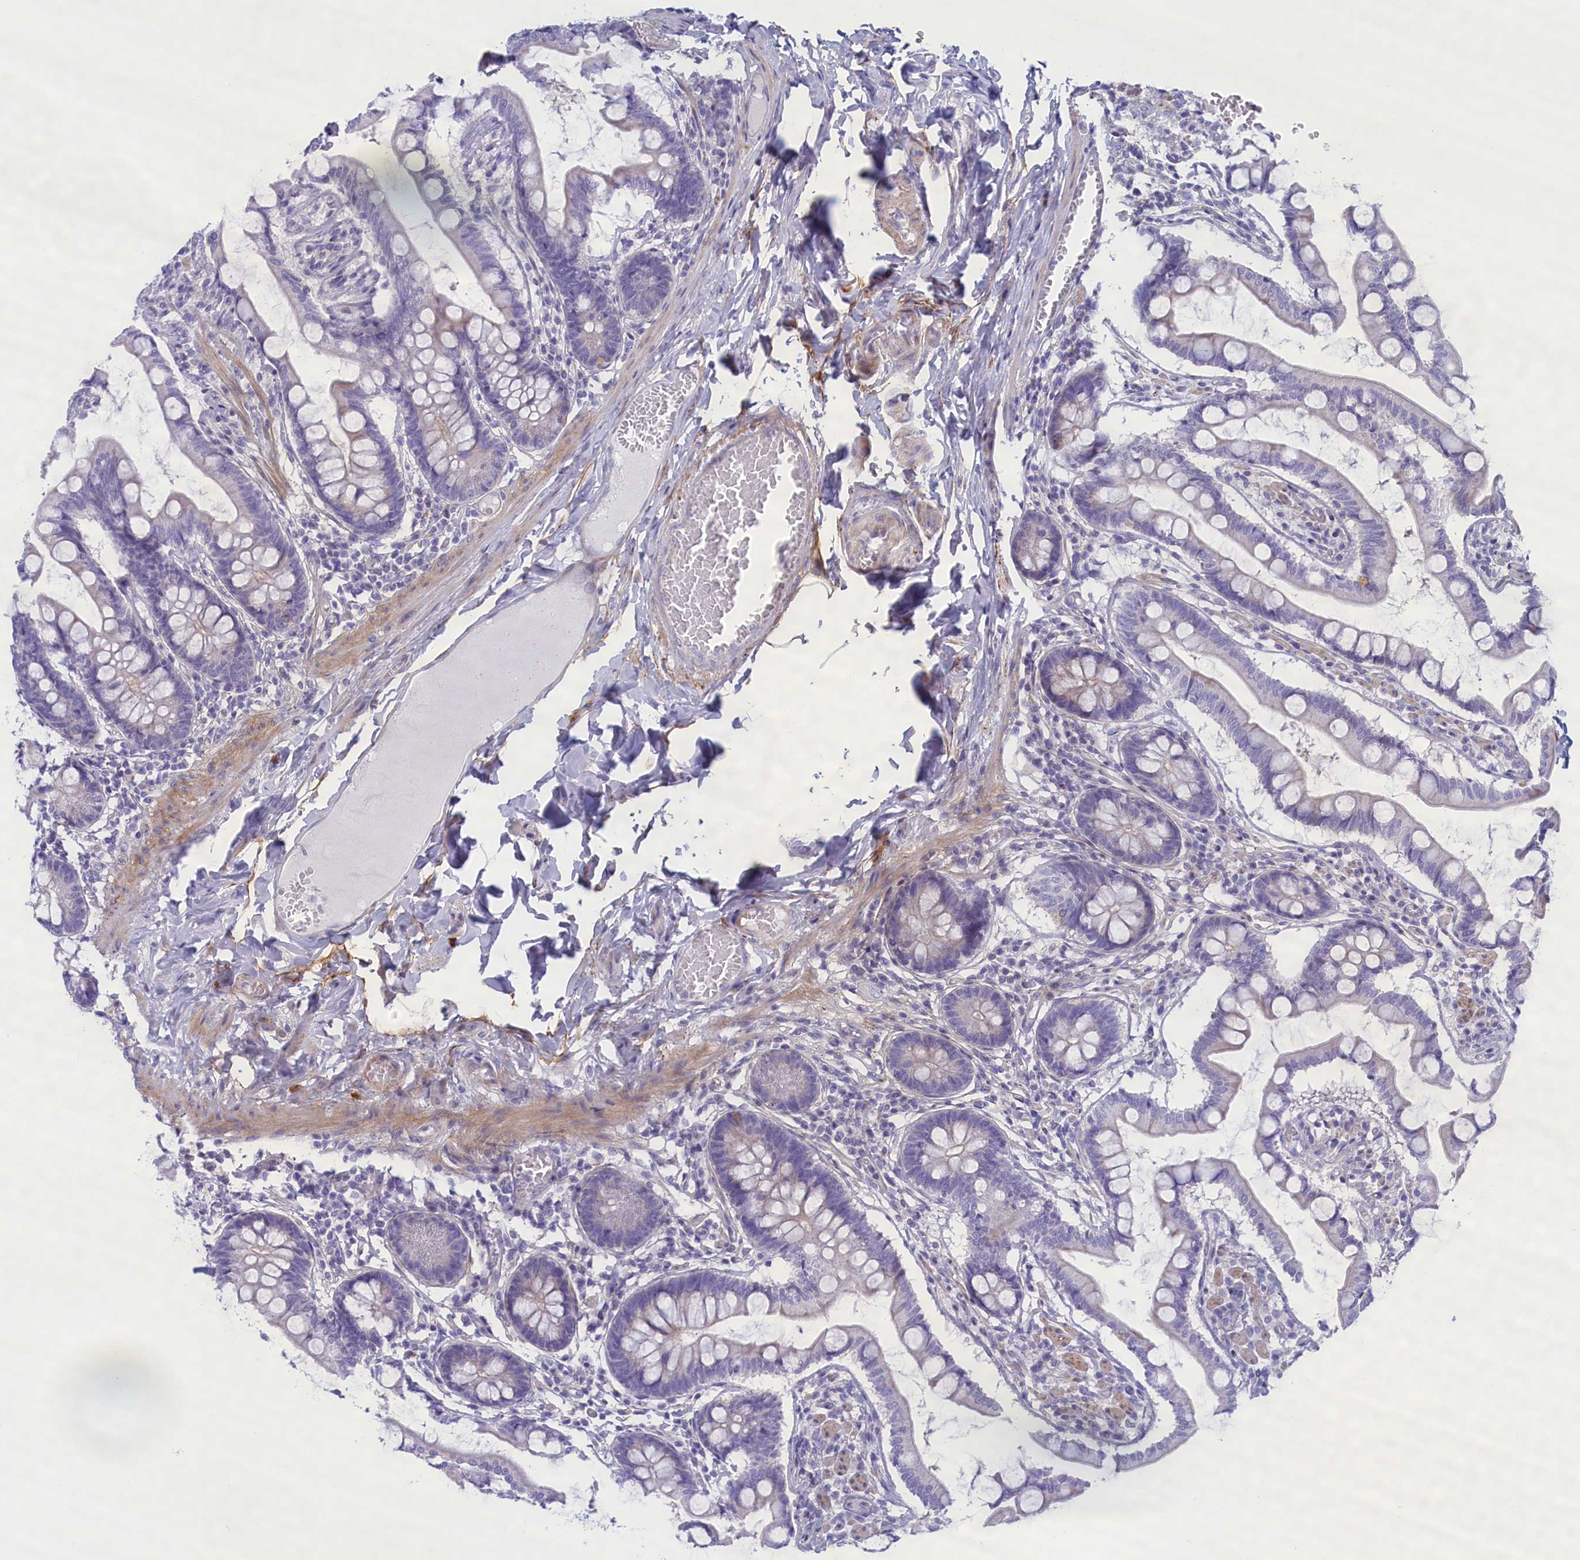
{"staining": {"intensity": "negative", "quantity": "none", "location": "none"}, "tissue": "small intestine", "cell_type": "Glandular cells", "image_type": "normal", "snomed": [{"axis": "morphology", "description": "Normal tissue, NOS"}, {"axis": "topography", "description": "Small intestine"}], "caption": "Histopathology image shows no significant protein staining in glandular cells of benign small intestine.", "gene": "MPV17L2", "patient": {"sex": "male", "age": 41}}